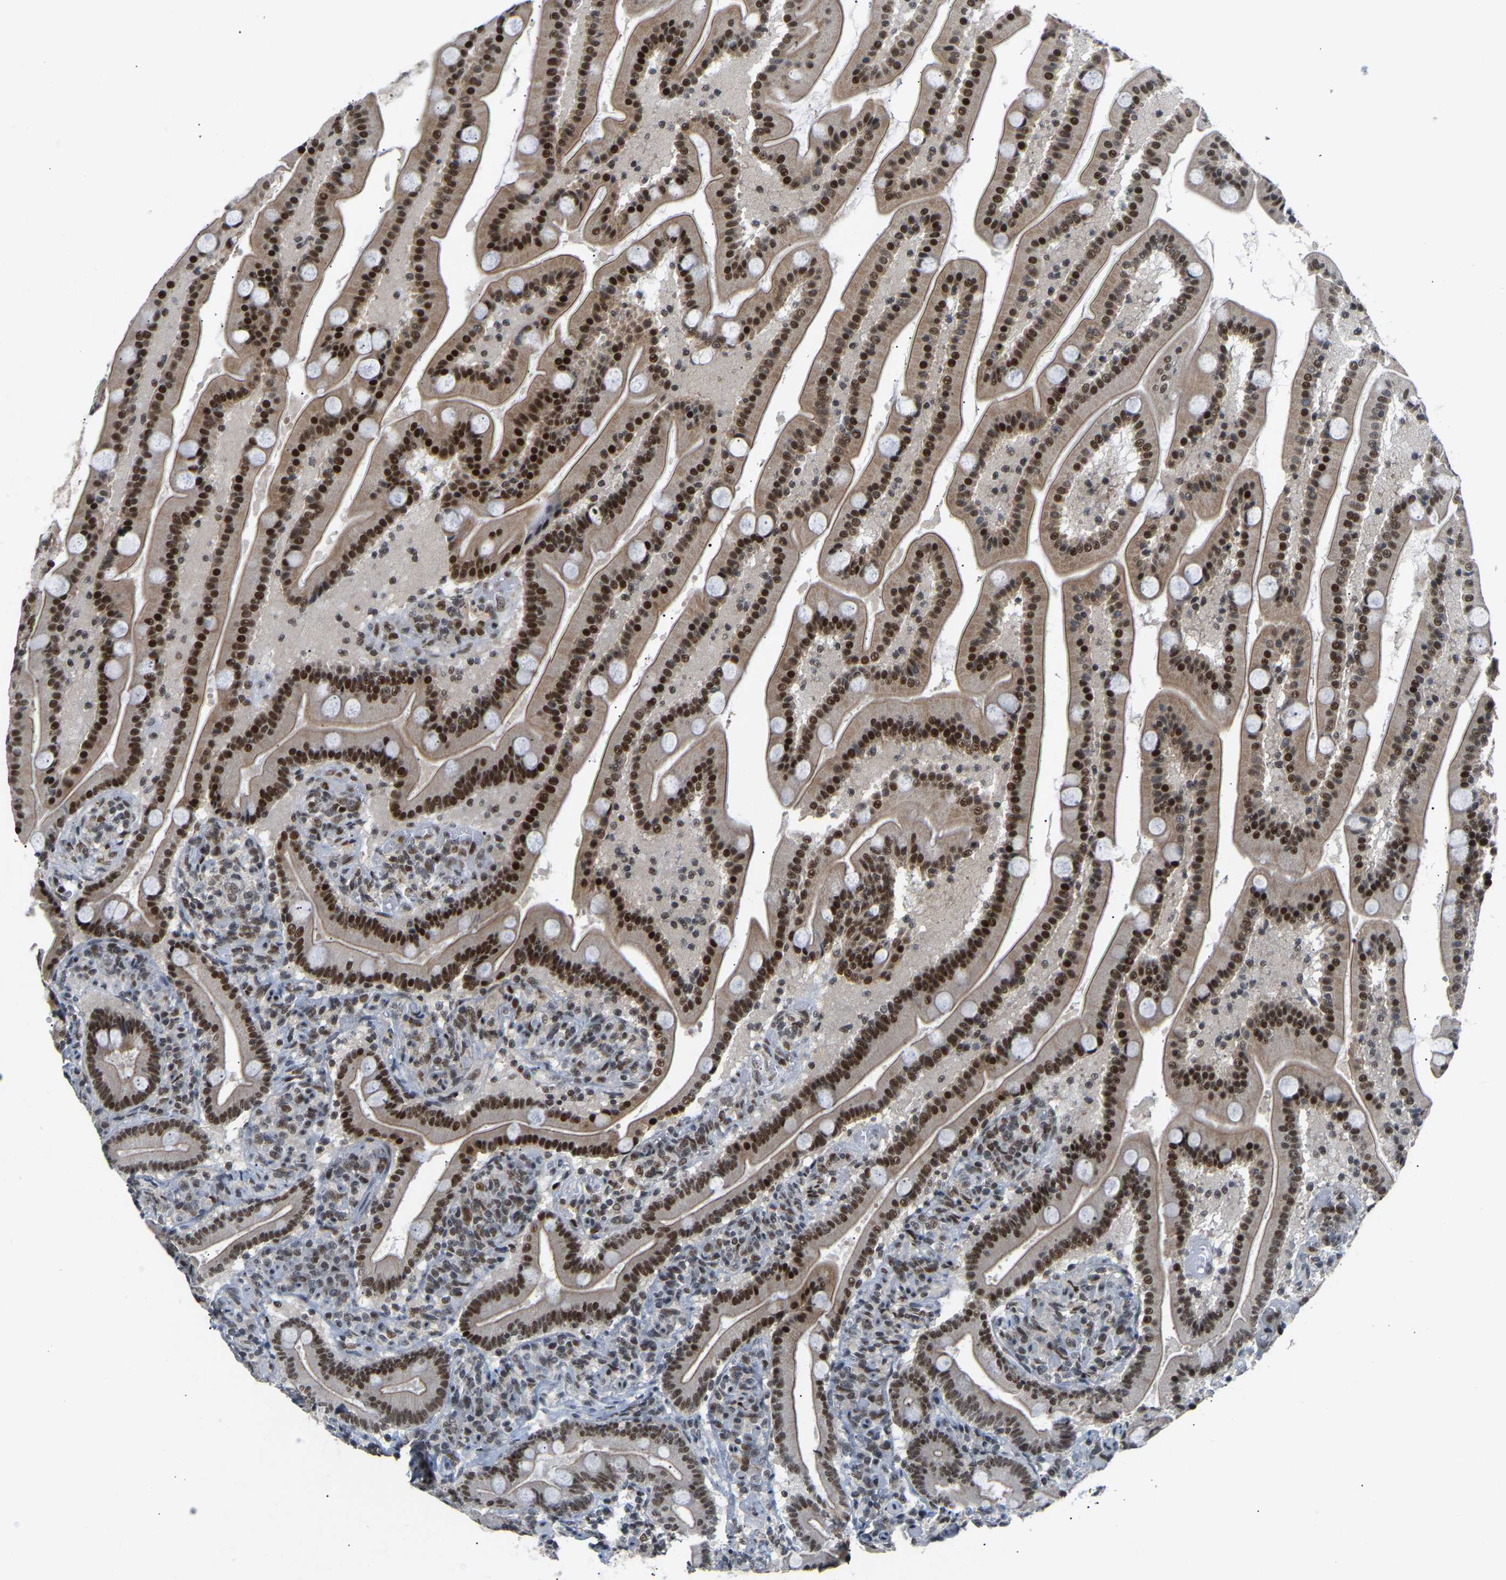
{"staining": {"intensity": "strong", "quantity": ">75%", "location": "cytoplasmic/membranous,nuclear"}, "tissue": "duodenum", "cell_type": "Glandular cells", "image_type": "normal", "snomed": [{"axis": "morphology", "description": "Normal tissue, NOS"}, {"axis": "topography", "description": "Duodenum"}], "caption": "High-power microscopy captured an immunohistochemistry photomicrograph of normal duodenum, revealing strong cytoplasmic/membranous,nuclear positivity in approximately >75% of glandular cells.", "gene": "RBM15", "patient": {"sex": "male", "age": 54}}